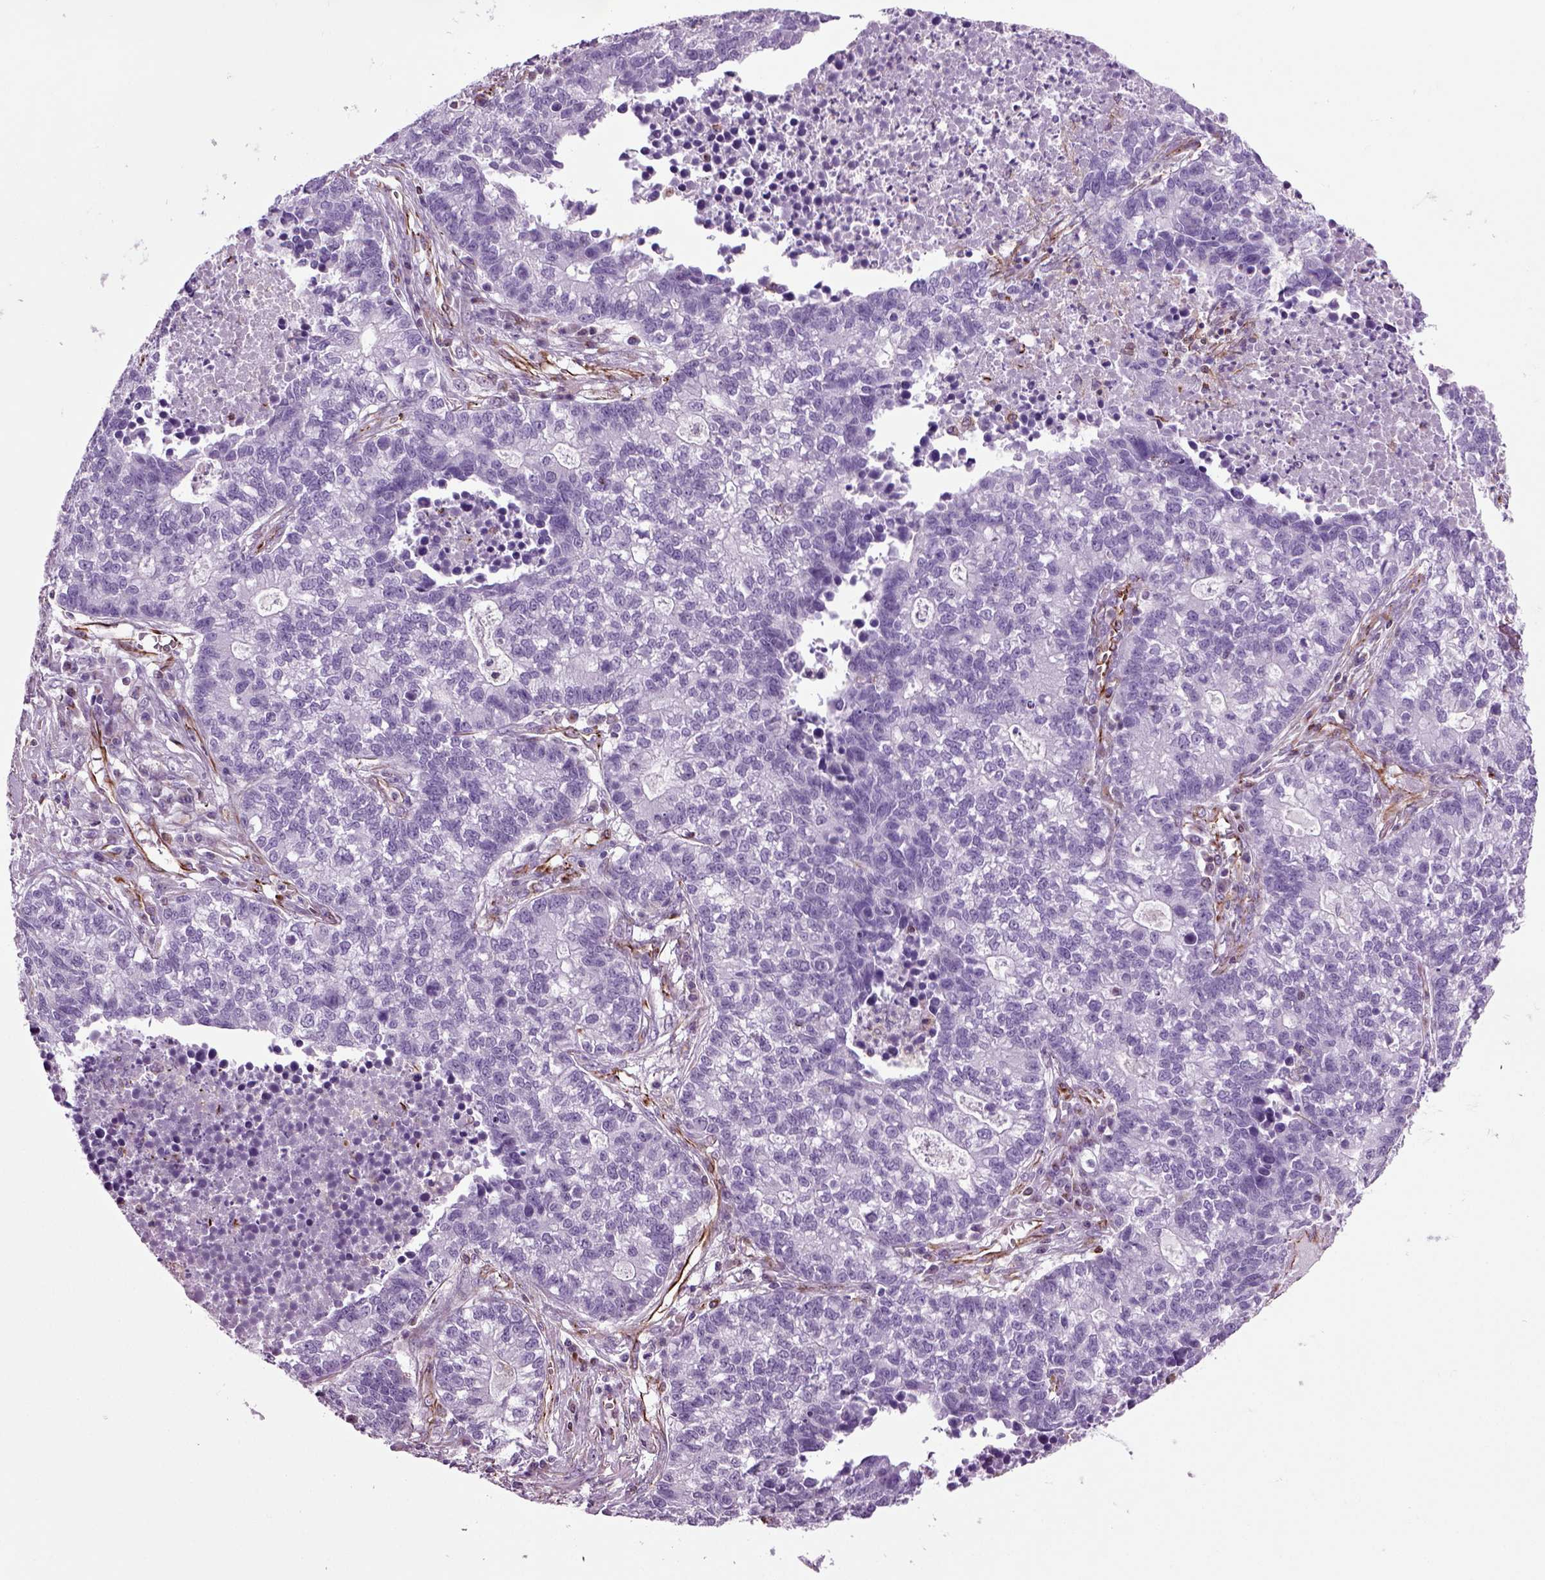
{"staining": {"intensity": "negative", "quantity": "none", "location": "none"}, "tissue": "lung cancer", "cell_type": "Tumor cells", "image_type": "cancer", "snomed": [{"axis": "morphology", "description": "Adenocarcinoma, NOS"}, {"axis": "topography", "description": "Lung"}], "caption": "An immunohistochemistry (IHC) photomicrograph of lung adenocarcinoma is shown. There is no staining in tumor cells of lung adenocarcinoma.", "gene": "ACER3", "patient": {"sex": "male", "age": 57}}